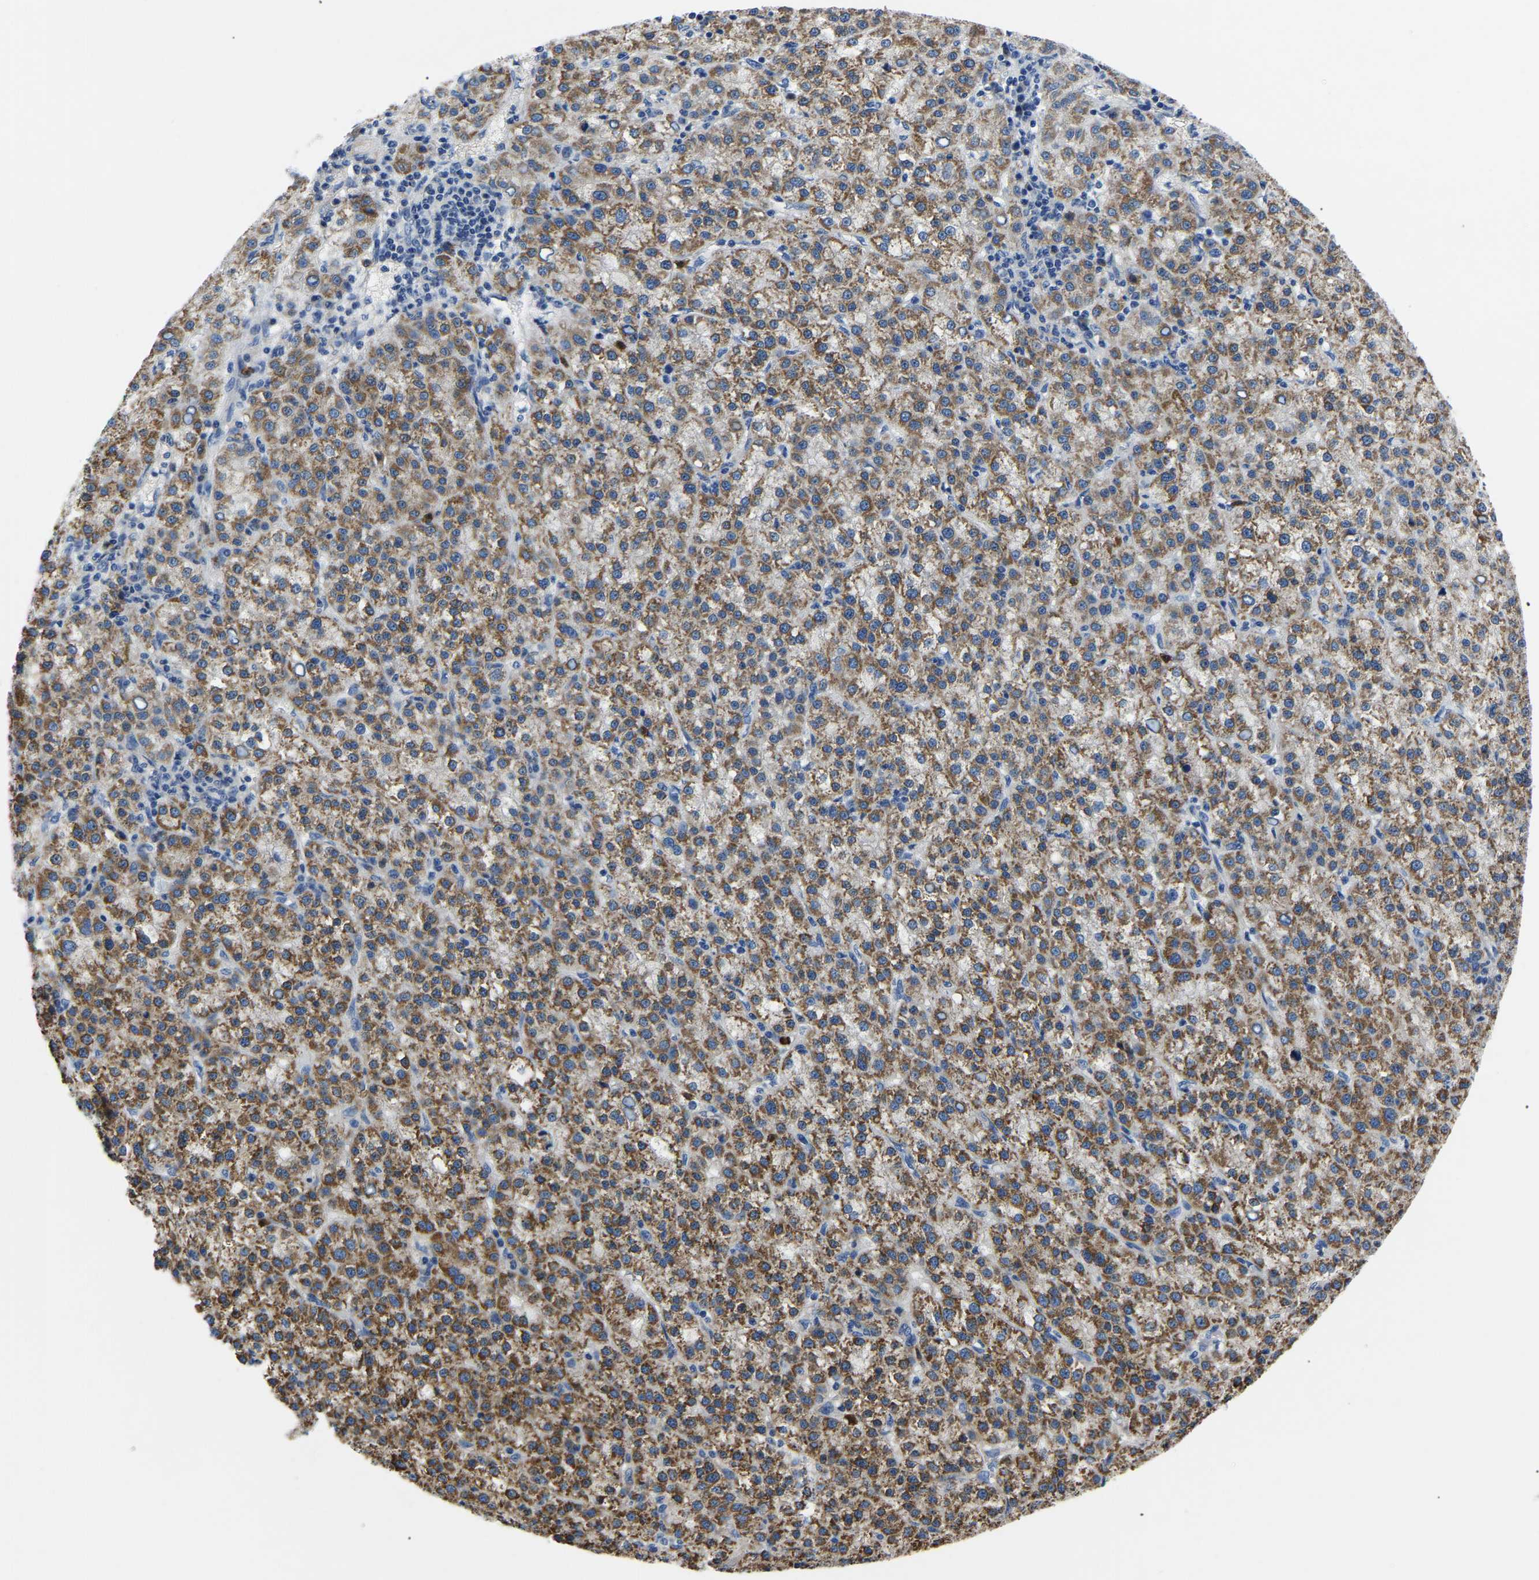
{"staining": {"intensity": "moderate", "quantity": ">75%", "location": "cytoplasmic/membranous"}, "tissue": "liver cancer", "cell_type": "Tumor cells", "image_type": "cancer", "snomed": [{"axis": "morphology", "description": "Carcinoma, Hepatocellular, NOS"}, {"axis": "topography", "description": "Liver"}], "caption": "The histopathology image exhibits a brown stain indicating the presence of a protein in the cytoplasmic/membranous of tumor cells in hepatocellular carcinoma (liver). (DAB = brown stain, brightfield microscopy at high magnification).", "gene": "TOR1B", "patient": {"sex": "female", "age": 58}}